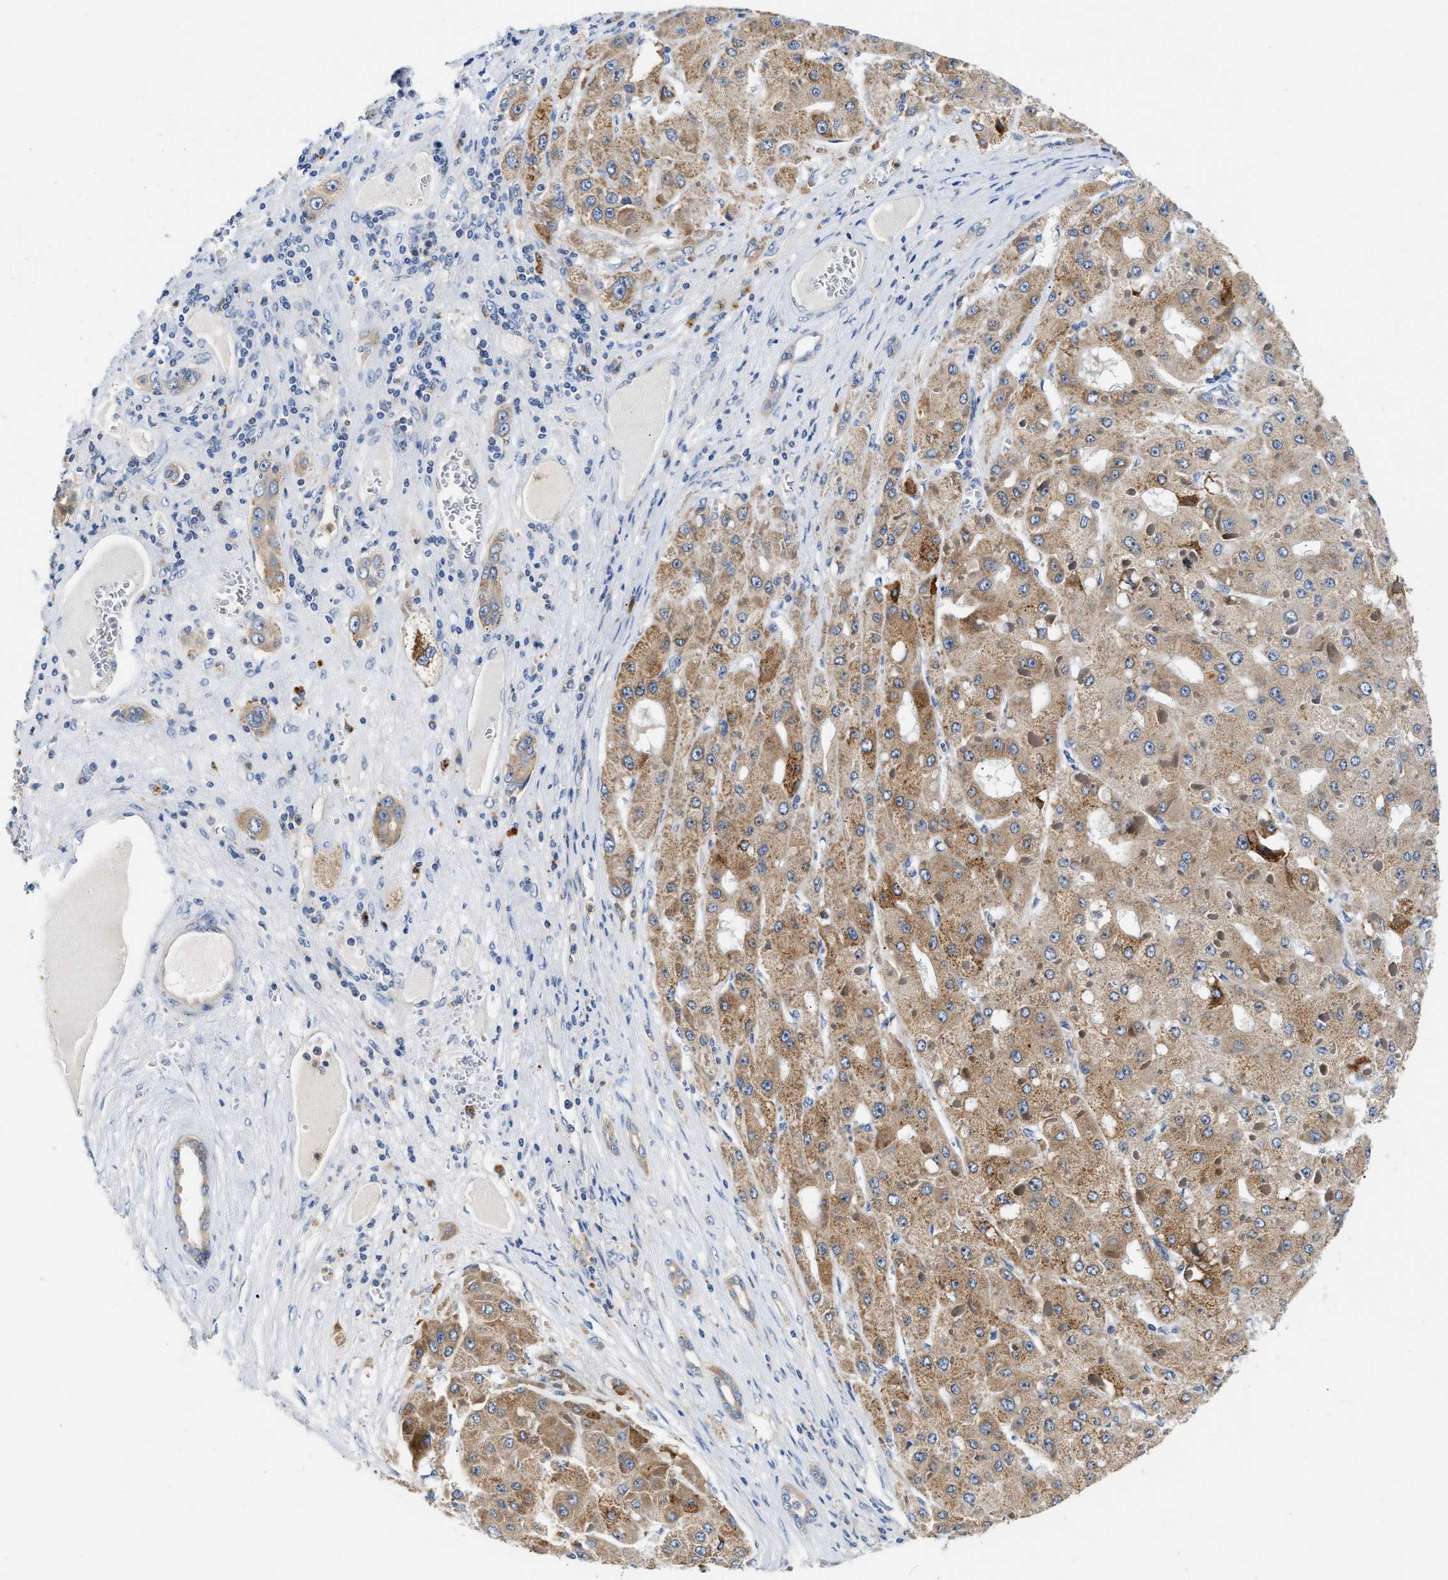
{"staining": {"intensity": "moderate", "quantity": "25%-75%", "location": "cytoplasmic/membranous"}, "tissue": "liver cancer", "cell_type": "Tumor cells", "image_type": "cancer", "snomed": [{"axis": "morphology", "description": "Carcinoma, Hepatocellular, NOS"}, {"axis": "topography", "description": "Liver"}], "caption": "High-power microscopy captured an immunohistochemistry (IHC) photomicrograph of hepatocellular carcinoma (liver), revealing moderate cytoplasmic/membranous positivity in about 25%-75% of tumor cells.", "gene": "FAM185A", "patient": {"sex": "female", "age": 73}}